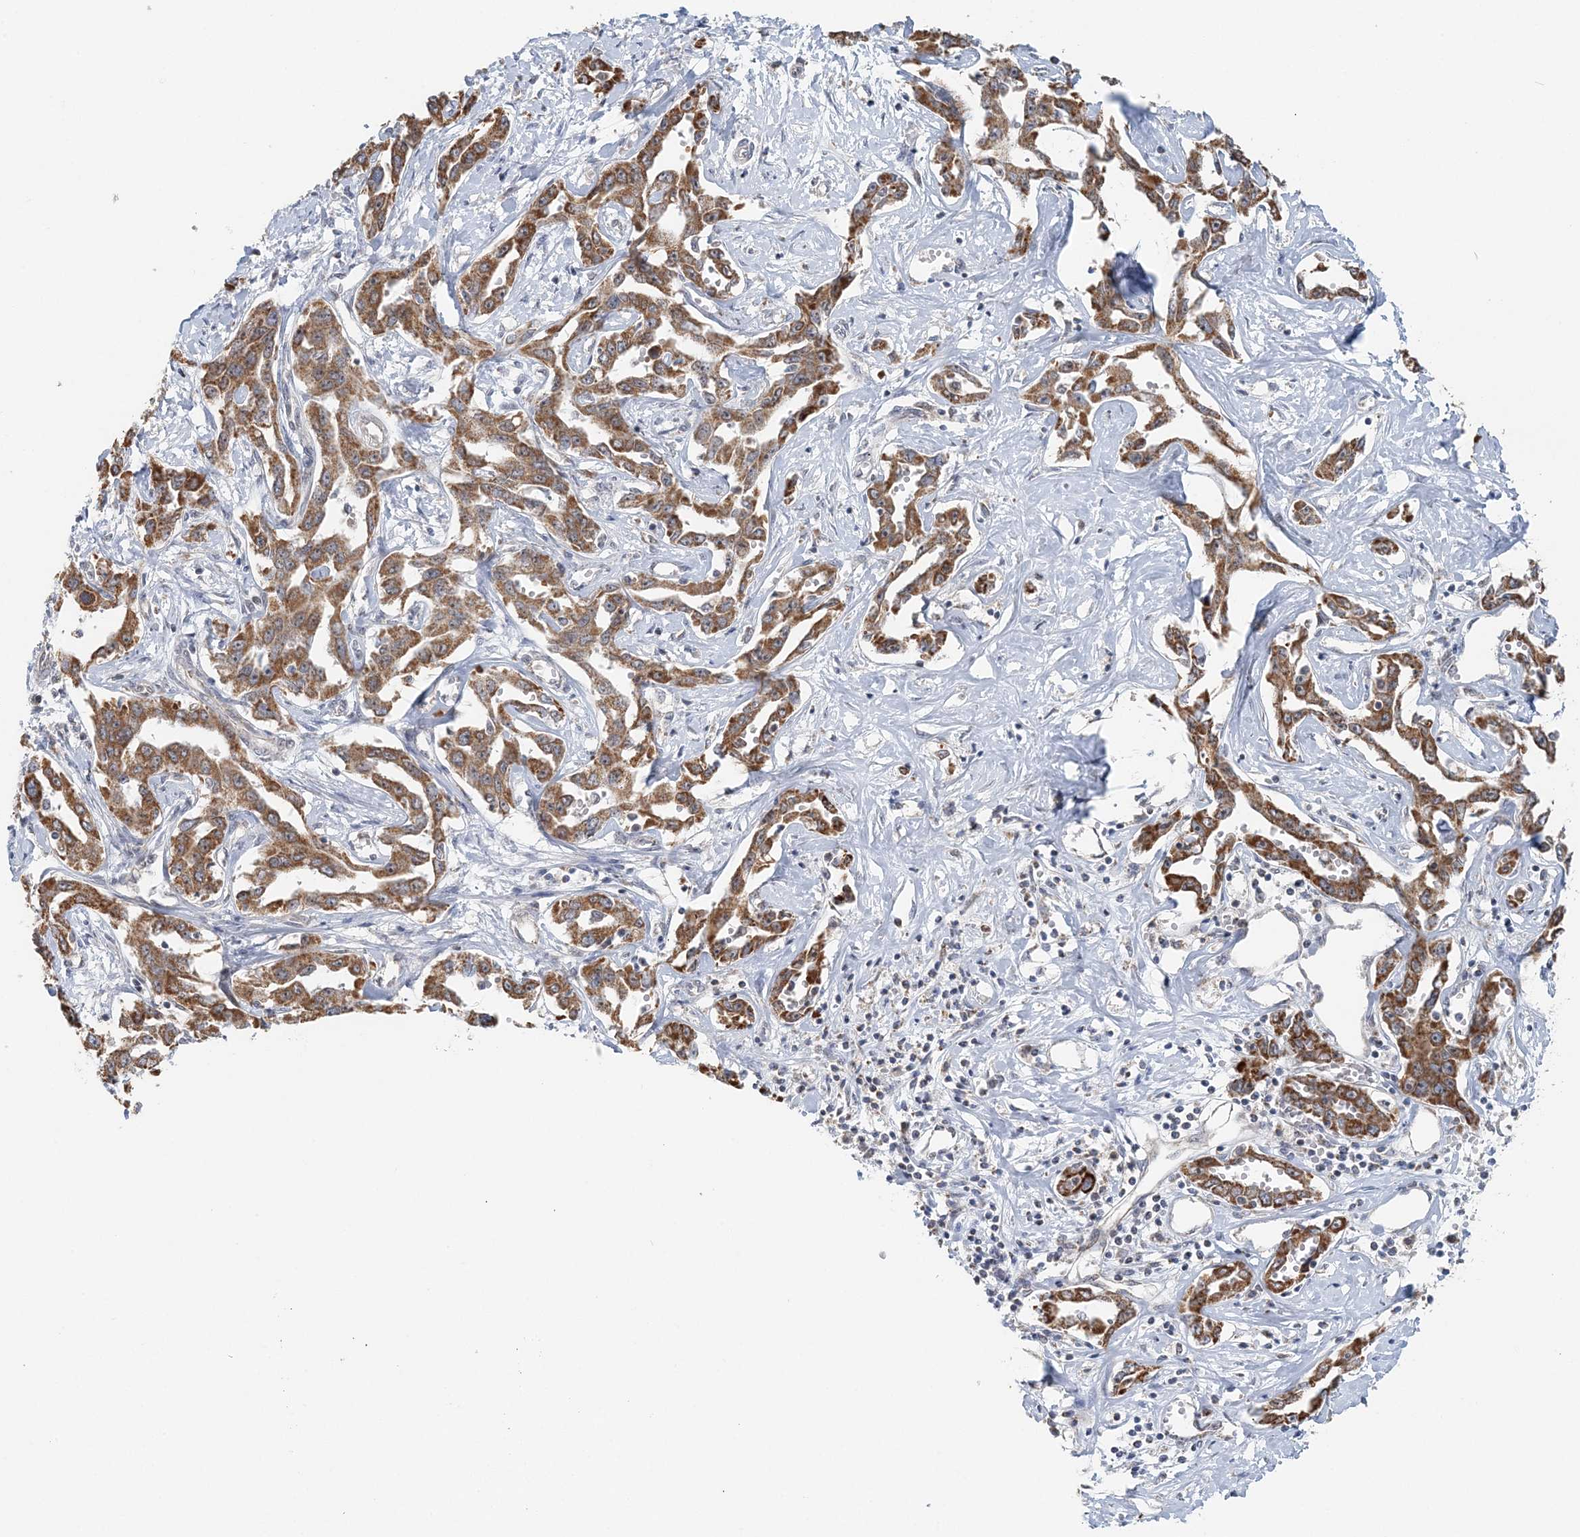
{"staining": {"intensity": "moderate", "quantity": ">75%", "location": "cytoplasmic/membranous"}, "tissue": "liver cancer", "cell_type": "Tumor cells", "image_type": "cancer", "snomed": [{"axis": "morphology", "description": "Cholangiocarcinoma"}, {"axis": "topography", "description": "Liver"}], "caption": "A brown stain shows moderate cytoplasmic/membranous staining of a protein in human cholangiocarcinoma (liver) tumor cells. Using DAB (3,3'-diaminobenzidine) (brown) and hematoxylin (blue) stains, captured at high magnification using brightfield microscopy.", "gene": "RNF150", "patient": {"sex": "male", "age": 59}}